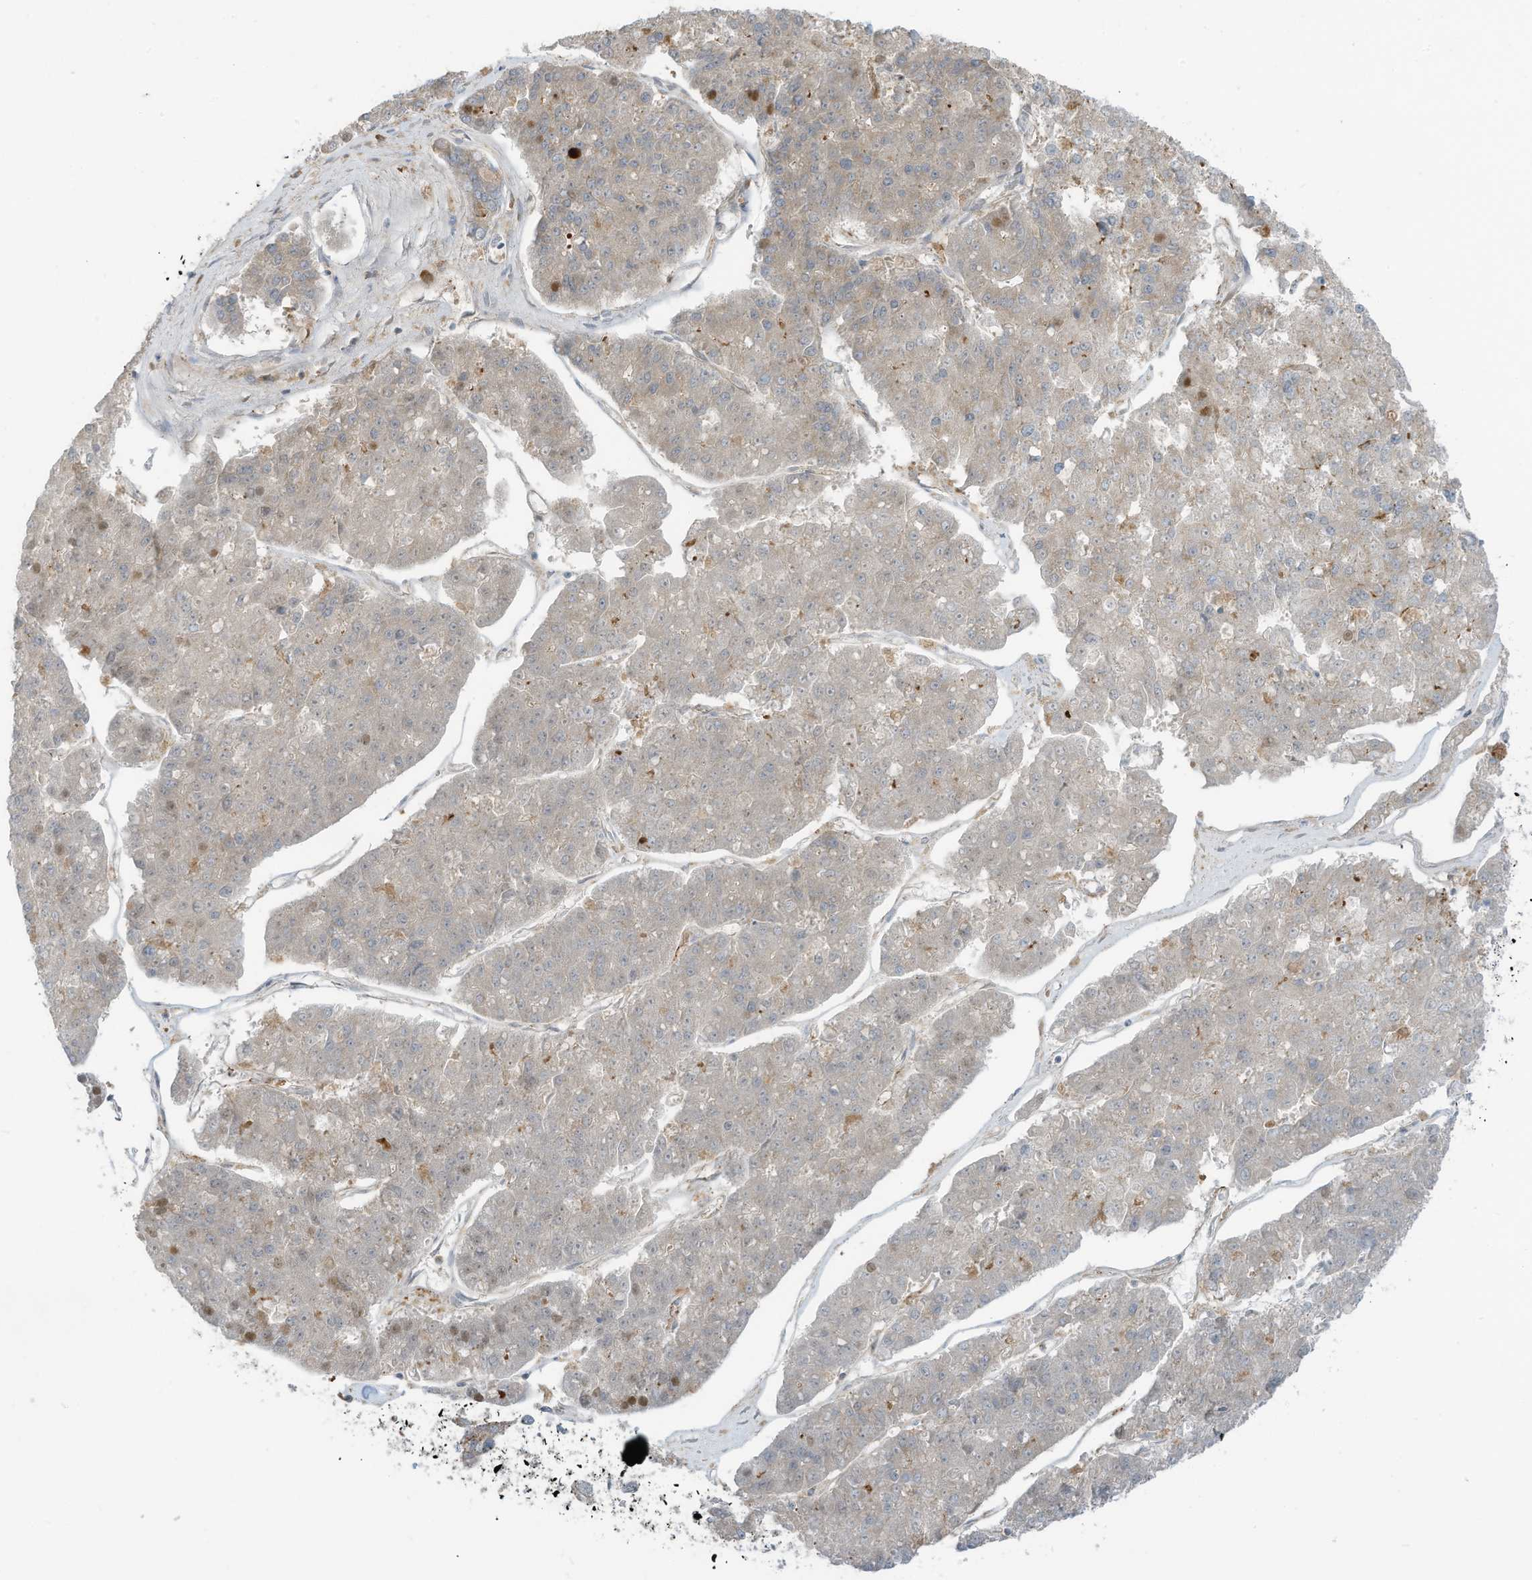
{"staining": {"intensity": "negative", "quantity": "none", "location": "none"}, "tissue": "pancreatic cancer", "cell_type": "Tumor cells", "image_type": "cancer", "snomed": [{"axis": "morphology", "description": "Adenocarcinoma, NOS"}, {"axis": "topography", "description": "Pancreas"}], "caption": "IHC photomicrograph of adenocarcinoma (pancreatic) stained for a protein (brown), which displays no positivity in tumor cells. (Immunohistochemistry (ihc), brightfield microscopy, high magnification).", "gene": "DZIP3", "patient": {"sex": "male", "age": 50}}